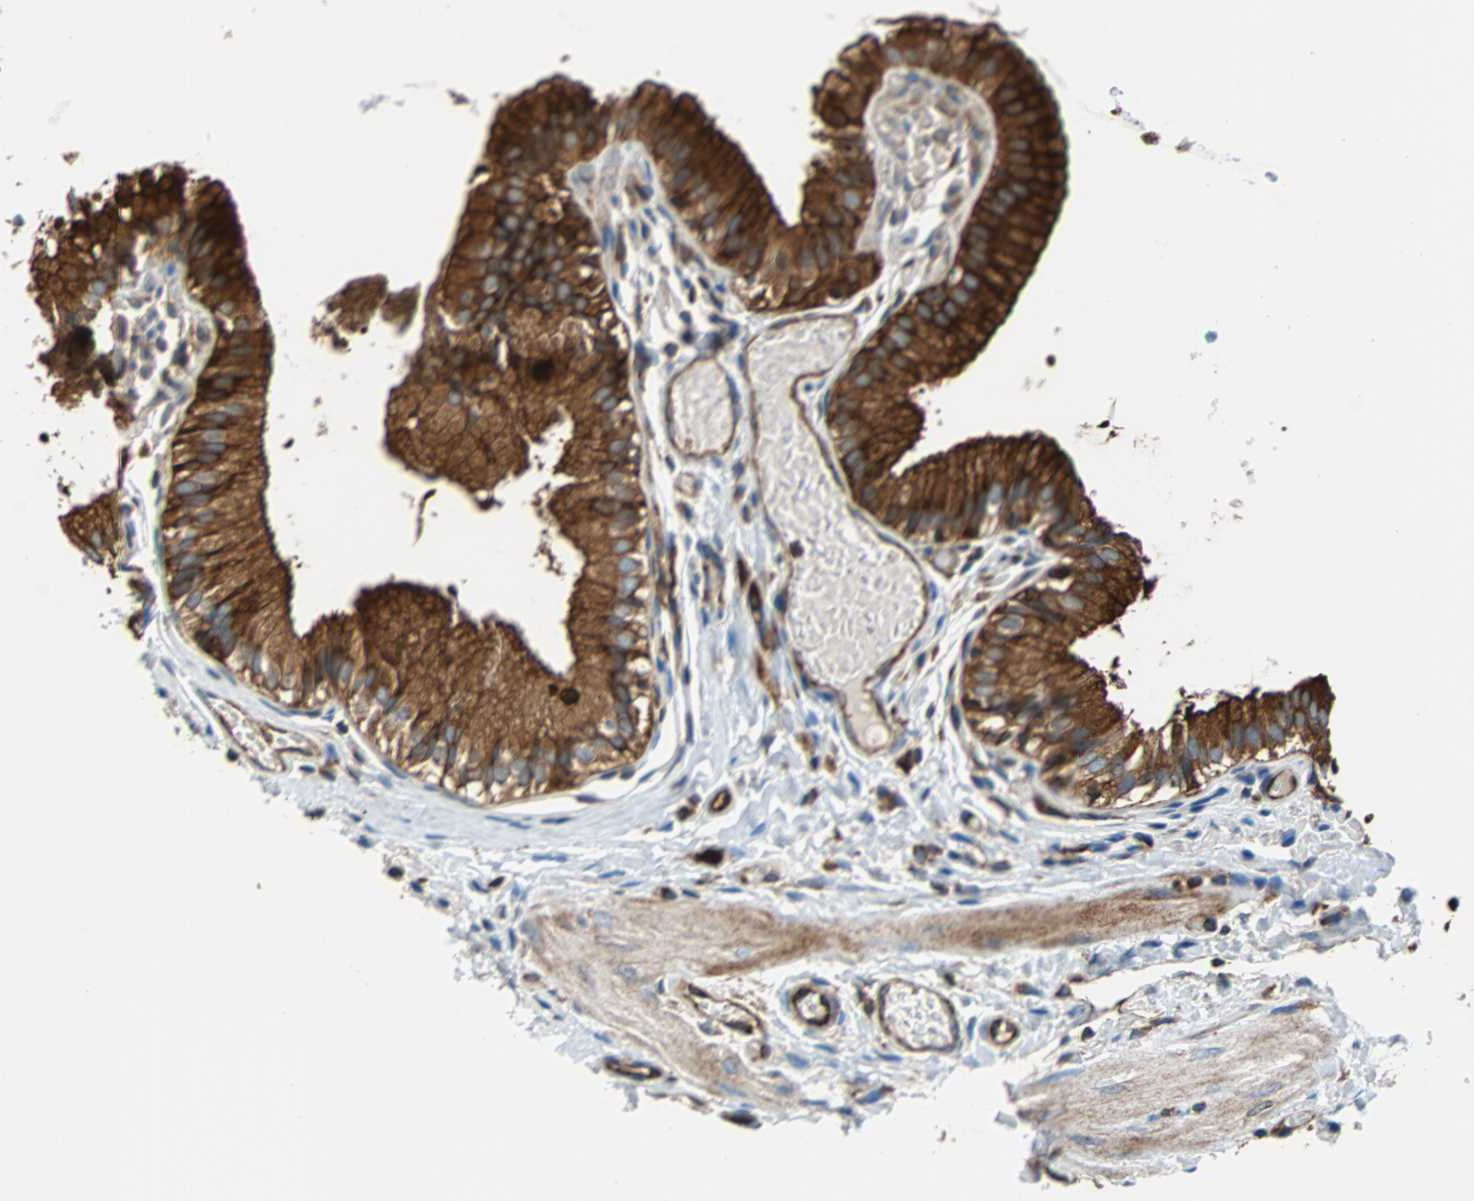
{"staining": {"intensity": "strong", "quantity": ">75%", "location": "cytoplasmic/membranous"}, "tissue": "gallbladder", "cell_type": "Glandular cells", "image_type": "normal", "snomed": [{"axis": "morphology", "description": "Normal tissue, NOS"}, {"axis": "topography", "description": "Gallbladder"}], "caption": "Immunohistochemistry of unremarkable gallbladder reveals high levels of strong cytoplasmic/membranous staining in about >75% of glandular cells. The protein of interest is stained brown, and the nuclei are stained in blue (DAB IHC with brightfield microscopy, high magnification).", "gene": "PLCG2", "patient": {"sex": "female", "age": 26}}